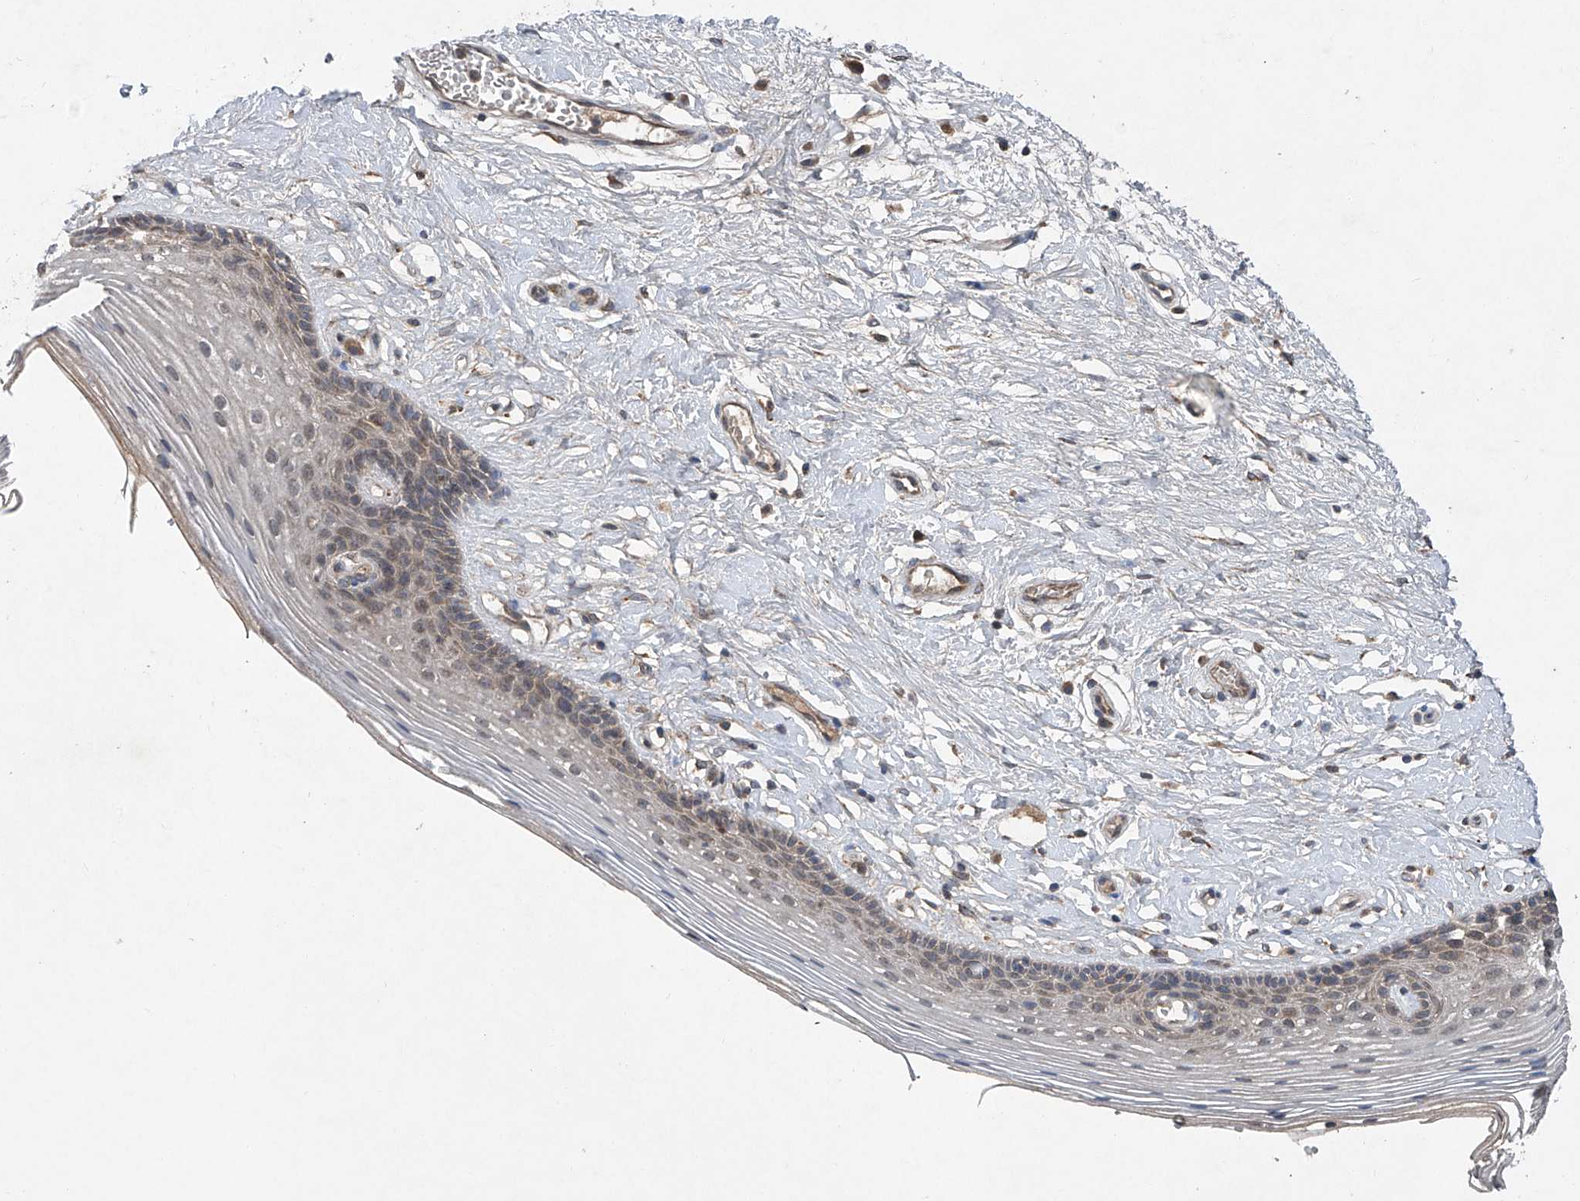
{"staining": {"intensity": "weak", "quantity": "25%-75%", "location": "cytoplasmic/membranous"}, "tissue": "vagina", "cell_type": "Squamous epithelial cells", "image_type": "normal", "snomed": [{"axis": "morphology", "description": "Normal tissue, NOS"}, {"axis": "topography", "description": "Vagina"}], "caption": "Protein staining by immunohistochemistry displays weak cytoplasmic/membranous positivity in about 25%-75% of squamous epithelial cells in normal vagina.", "gene": "SUMF2", "patient": {"sex": "female", "age": 46}}